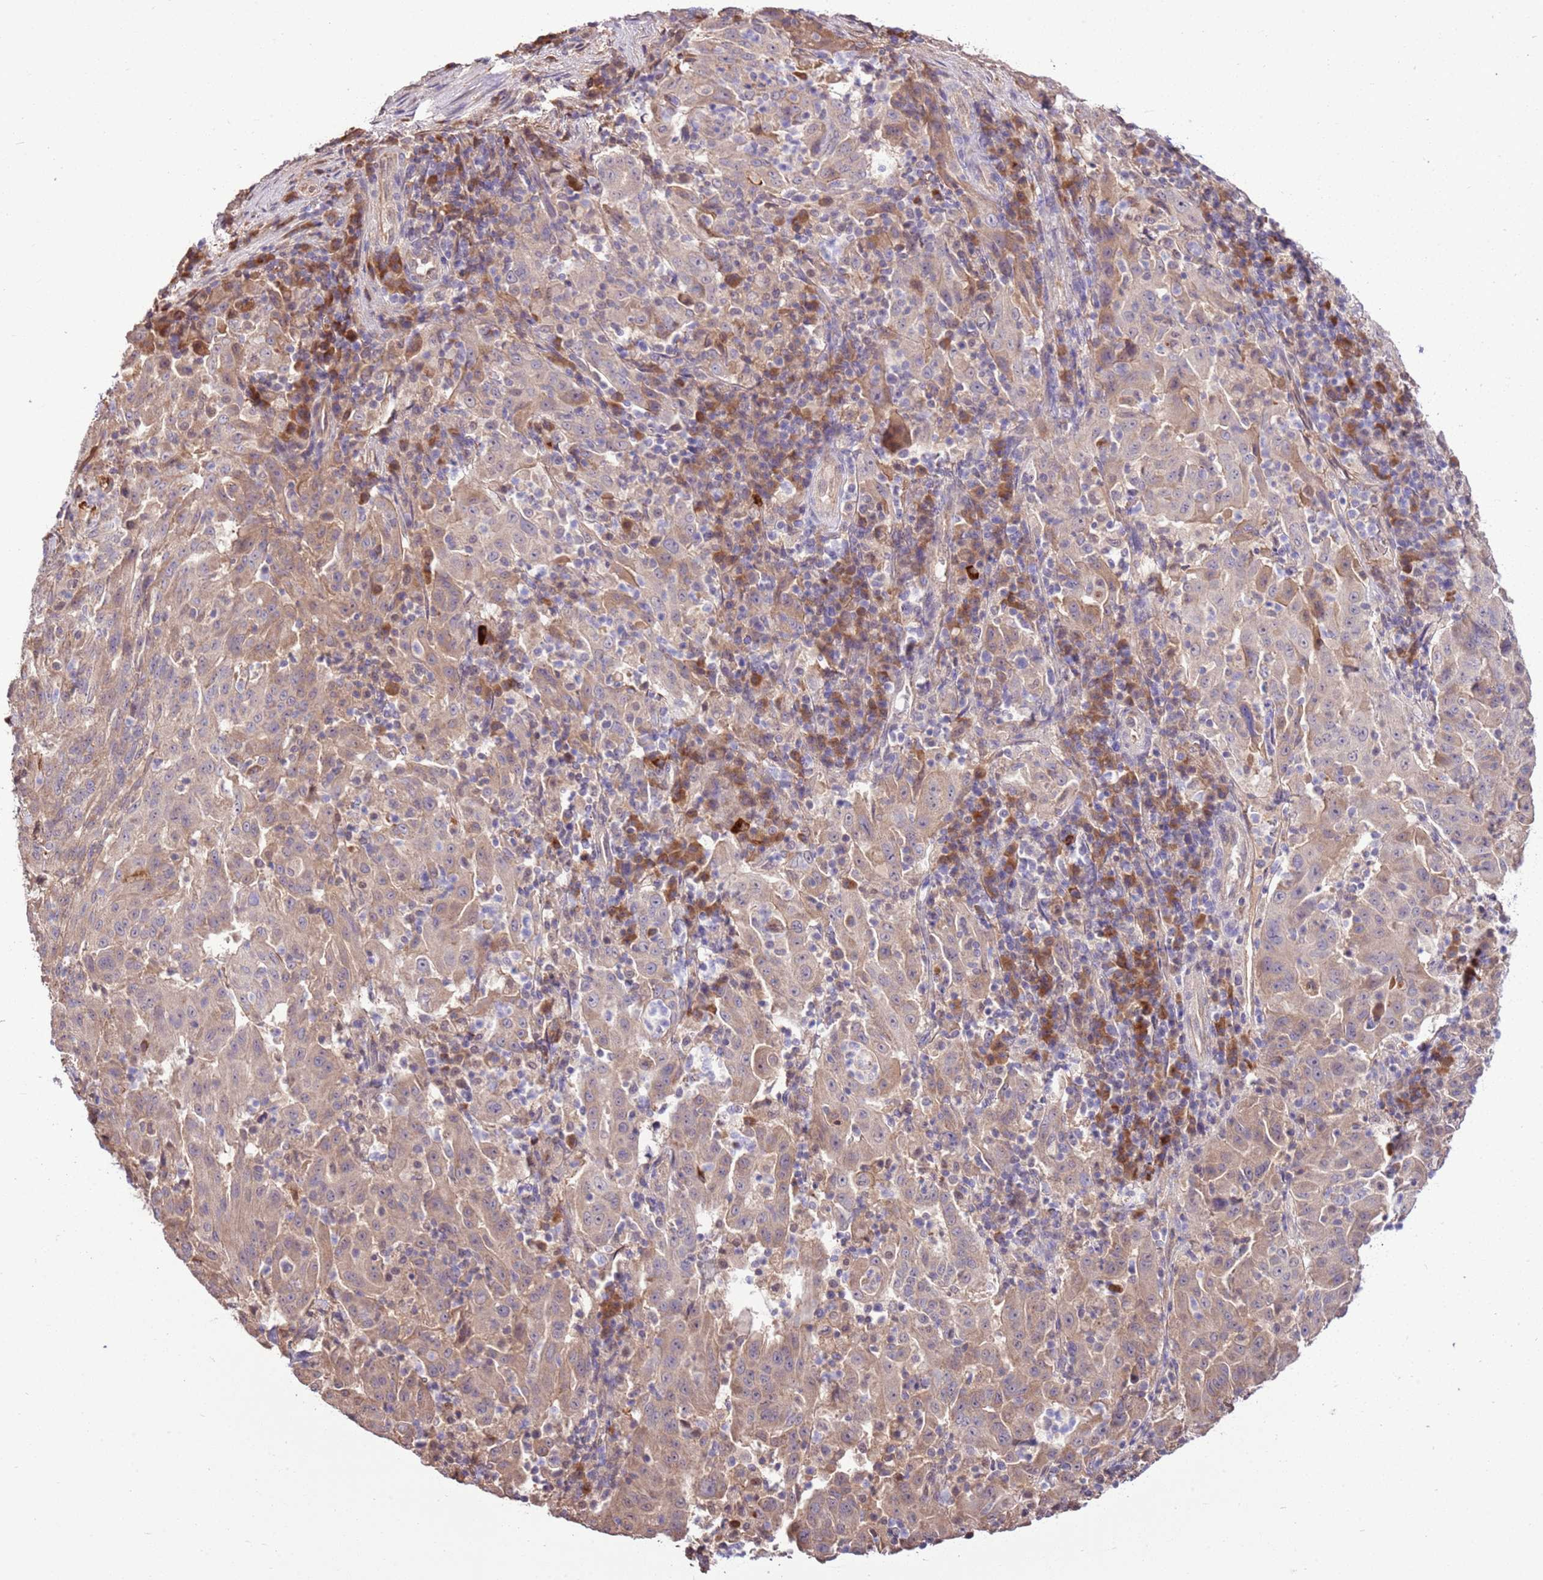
{"staining": {"intensity": "weak", "quantity": "25%-75%", "location": "cytoplasmic/membranous"}, "tissue": "pancreatic cancer", "cell_type": "Tumor cells", "image_type": "cancer", "snomed": [{"axis": "morphology", "description": "Adenocarcinoma, NOS"}, {"axis": "topography", "description": "Pancreas"}], "caption": "Pancreatic adenocarcinoma stained for a protein shows weak cytoplasmic/membranous positivity in tumor cells.", "gene": "BBS5", "patient": {"sex": "male", "age": 63}}